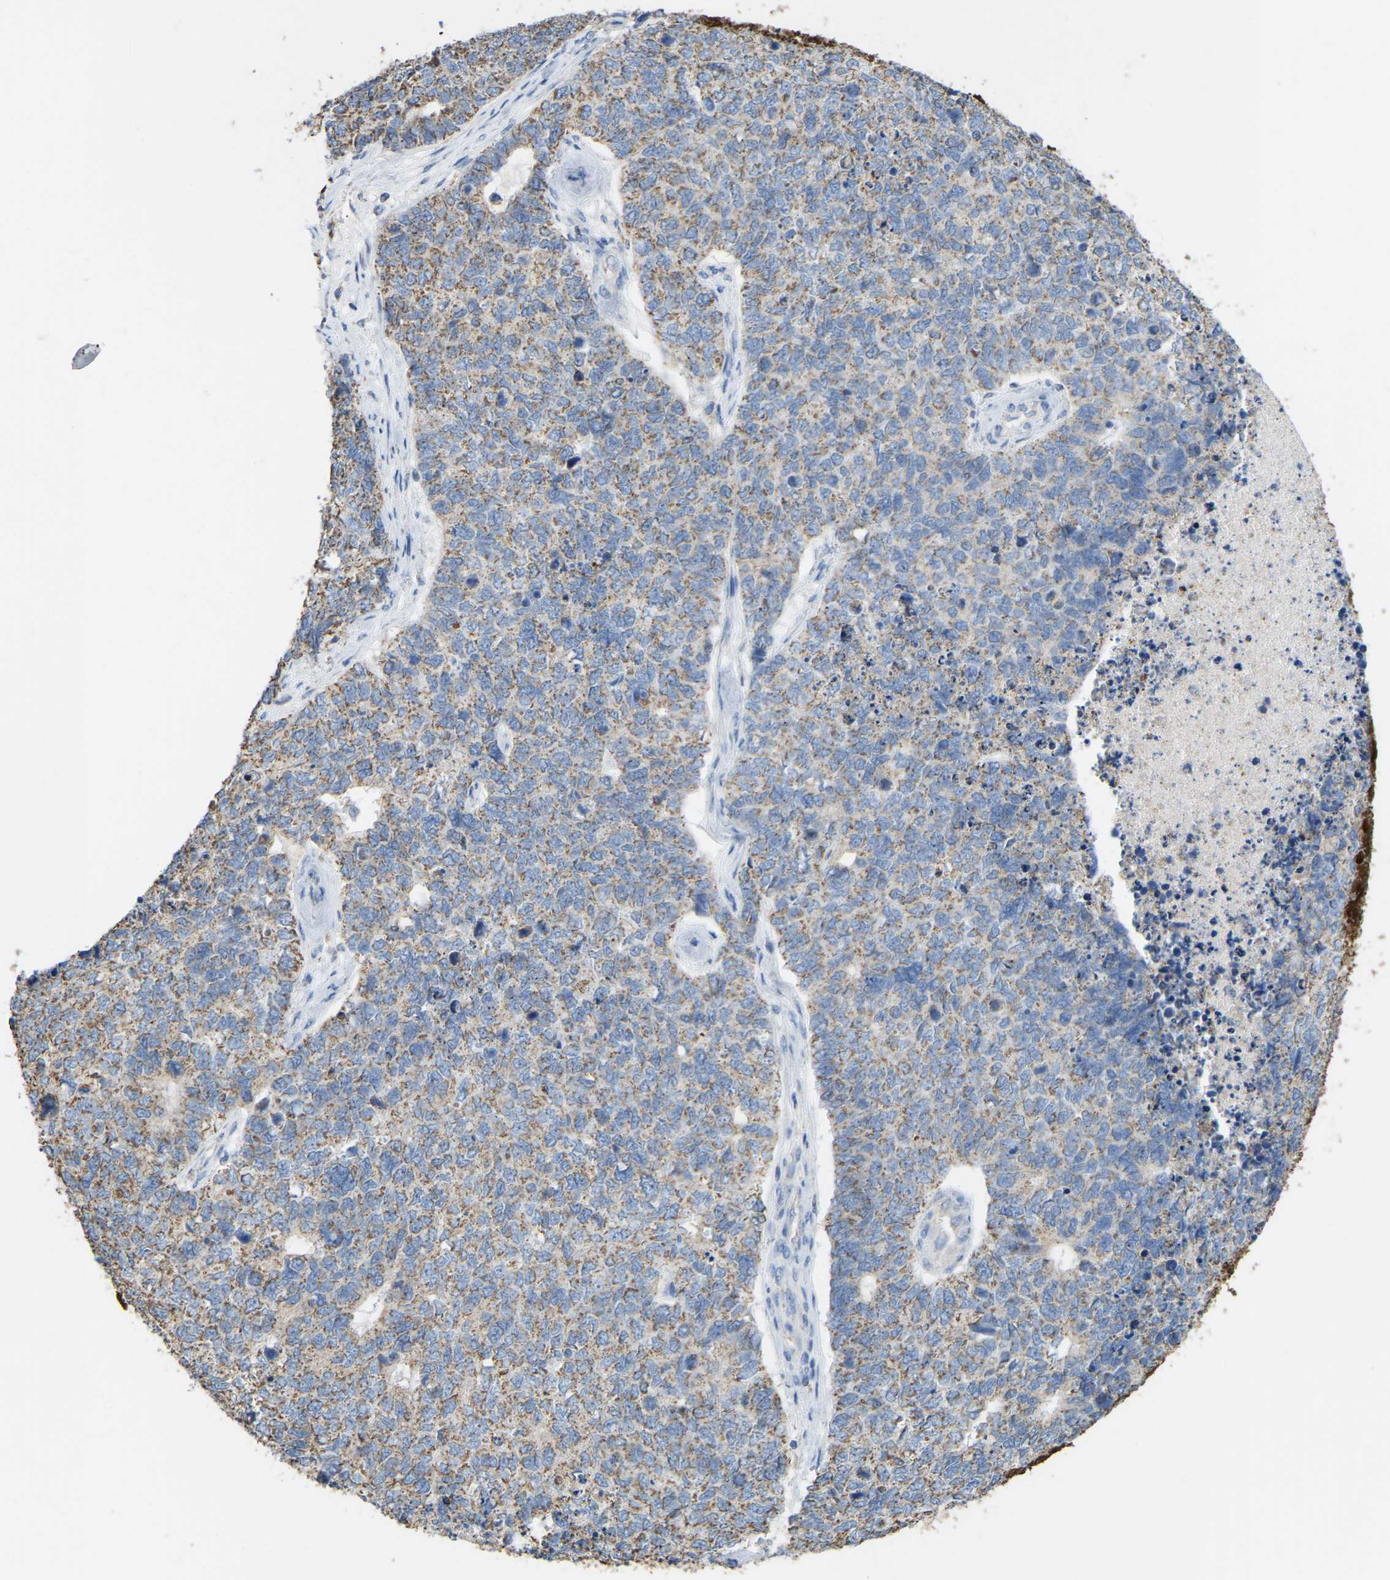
{"staining": {"intensity": "moderate", "quantity": ">75%", "location": "cytoplasmic/membranous"}, "tissue": "cervical cancer", "cell_type": "Tumor cells", "image_type": "cancer", "snomed": [{"axis": "morphology", "description": "Squamous cell carcinoma, NOS"}, {"axis": "topography", "description": "Cervix"}], "caption": "Protein expression analysis of cervical squamous cell carcinoma reveals moderate cytoplasmic/membranous positivity in about >75% of tumor cells.", "gene": "SERPINB5", "patient": {"sex": "female", "age": 63}}